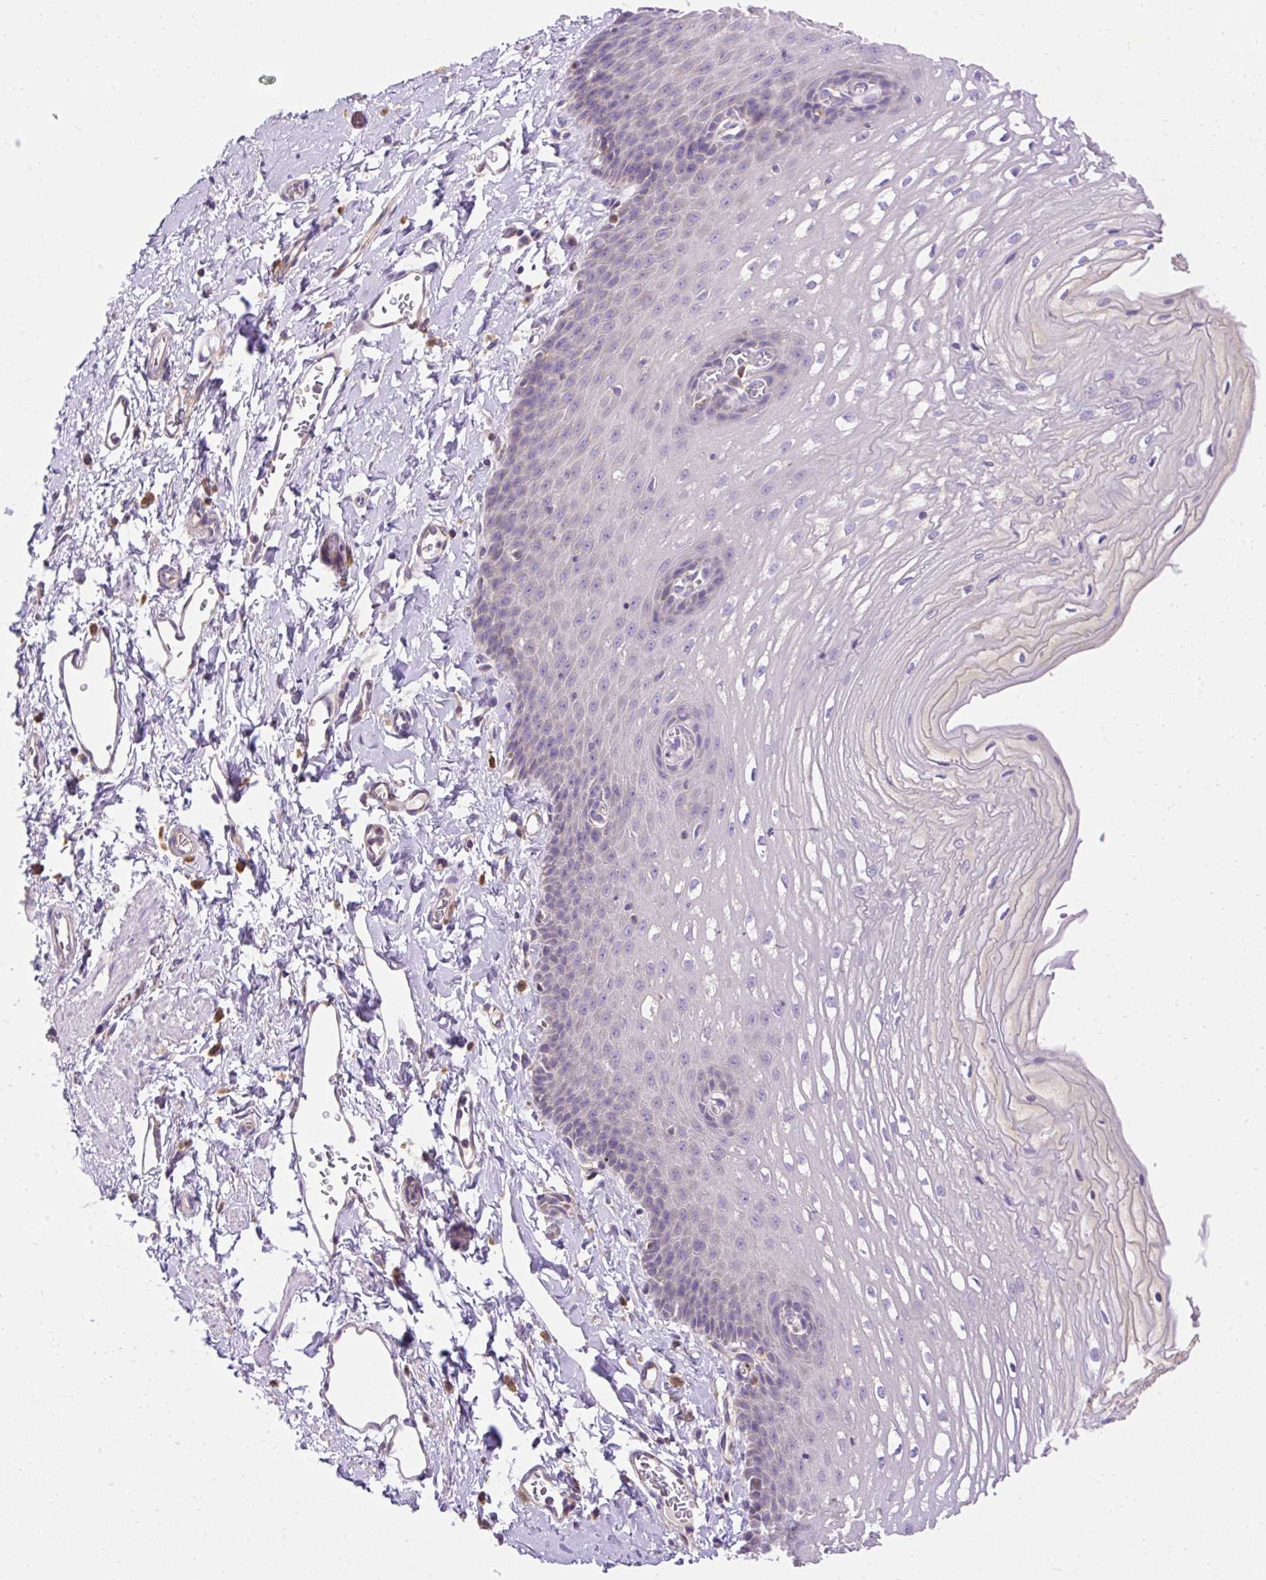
{"staining": {"intensity": "negative", "quantity": "none", "location": "none"}, "tissue": "esophagus", "cell_type": "Squamous epithelial cells", "image_type": "normal", "snomed": [{"axis": "morphology", "description": "Normal tissue, NOS"}, {"axis": "topography", "description": "Esophagus"}], "caption": "Squamous epithelial cells show no significant protein staining in unremarkable esophagus. (DAB (3,3'-diaminobenzidine) immunohistochemistry visualized using brightfield microscopy, high magnification).", "gene": "HEXB", "patient": {"sex": "male", "age": 70}}